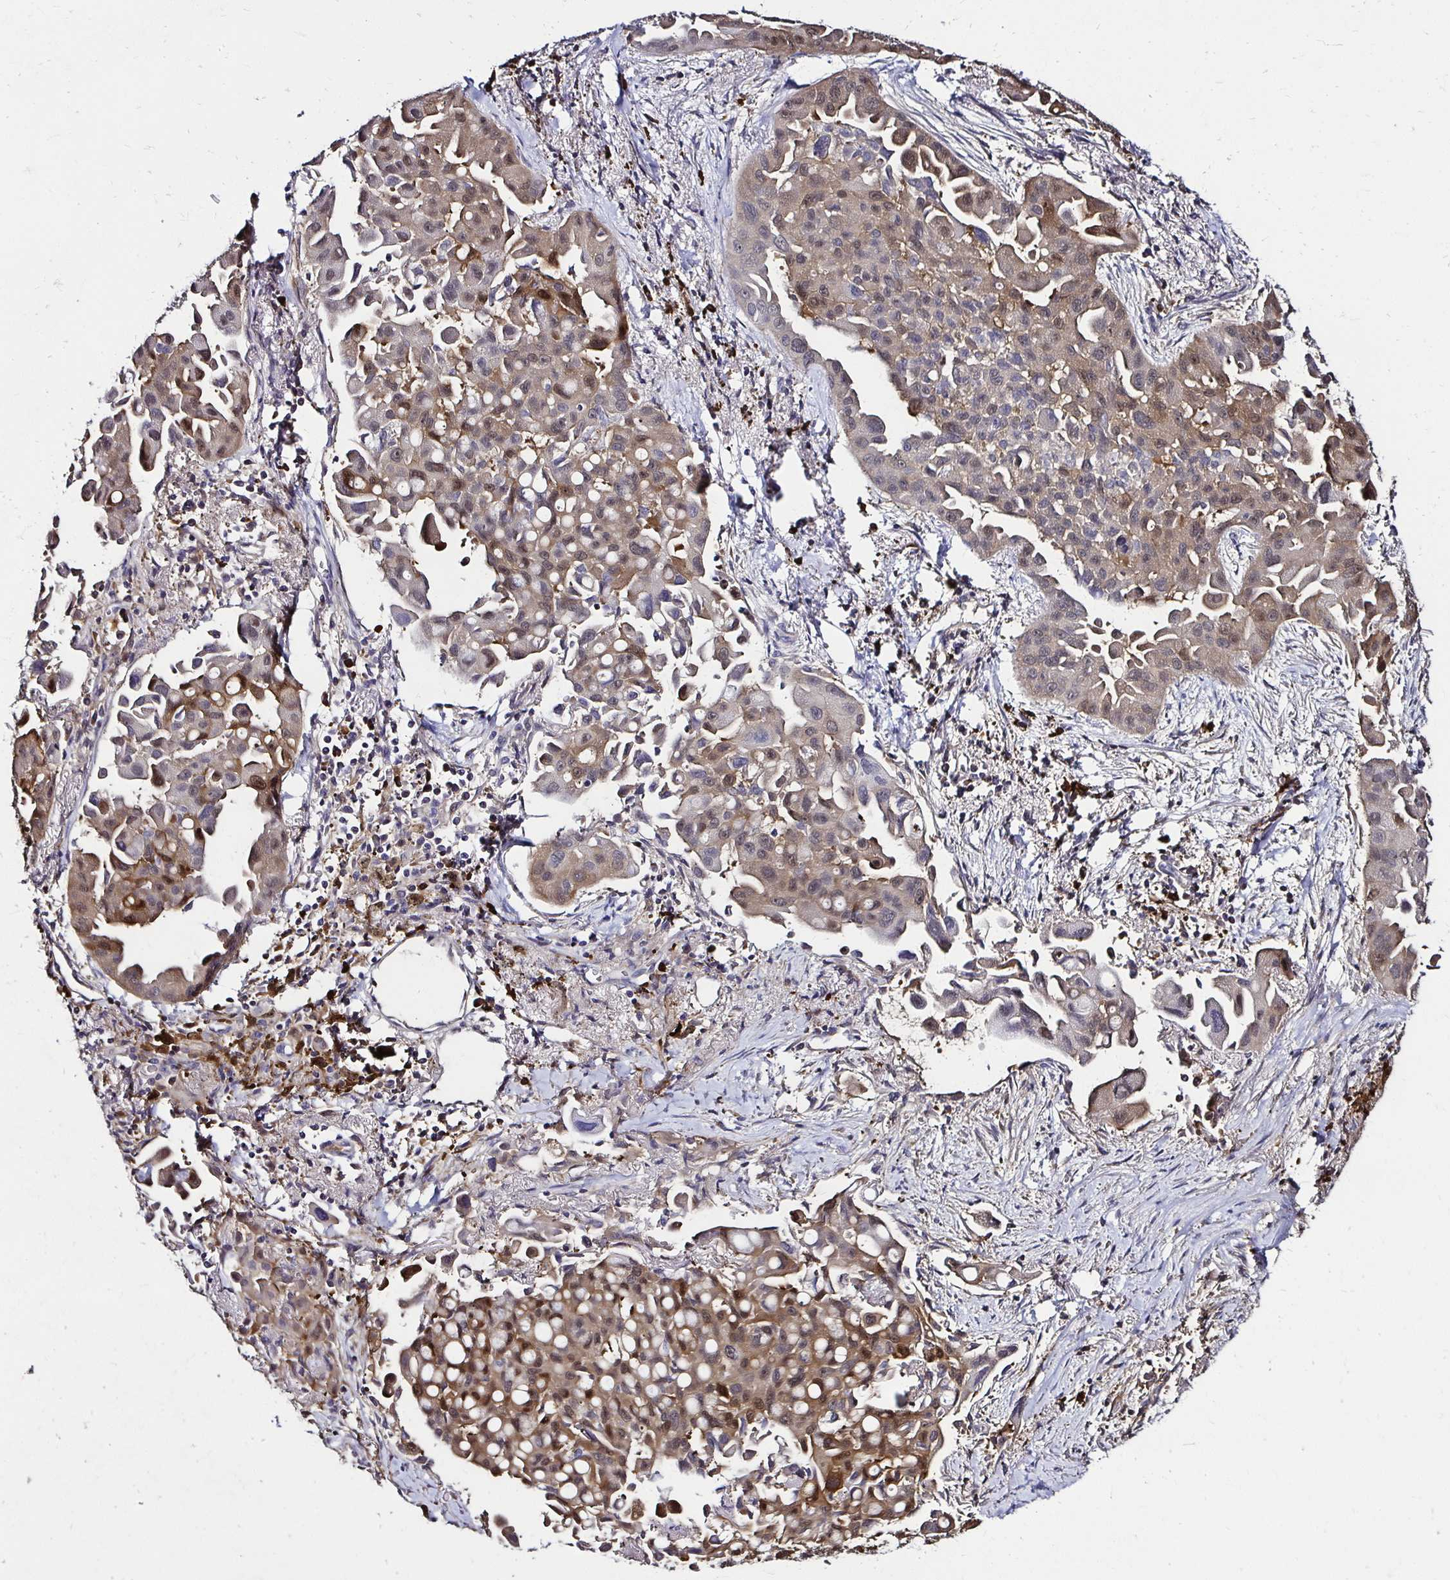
{"staining": {"intensity": "moderate", "quantity": ">75%", "location": "cytoplasmic/membranous,nuclear"}, "tissue": "lung cancer", "cell_type": "Tumor cells", "image_type": "cancer", "snomed": [{"axis": "morphology", "description": "Adenocarcinoma, NOS"}, {"axis": "topography", "description": "Lung"}], "caption": "IHC (DAB (3,3'-diaminobenzidine)) staining of lung cancer (adenocarcinoma) shows moderate cytoplasmic/membranous and nuclear protein staining in approximately >75% of tumor cells. The protein of interest is stained brown, and the nuclei are stained in blue (DAB IHC with brightfield microscopy, high magnification).", "gene": "TXN", "patient": {"sex": "male", "age": 68}}